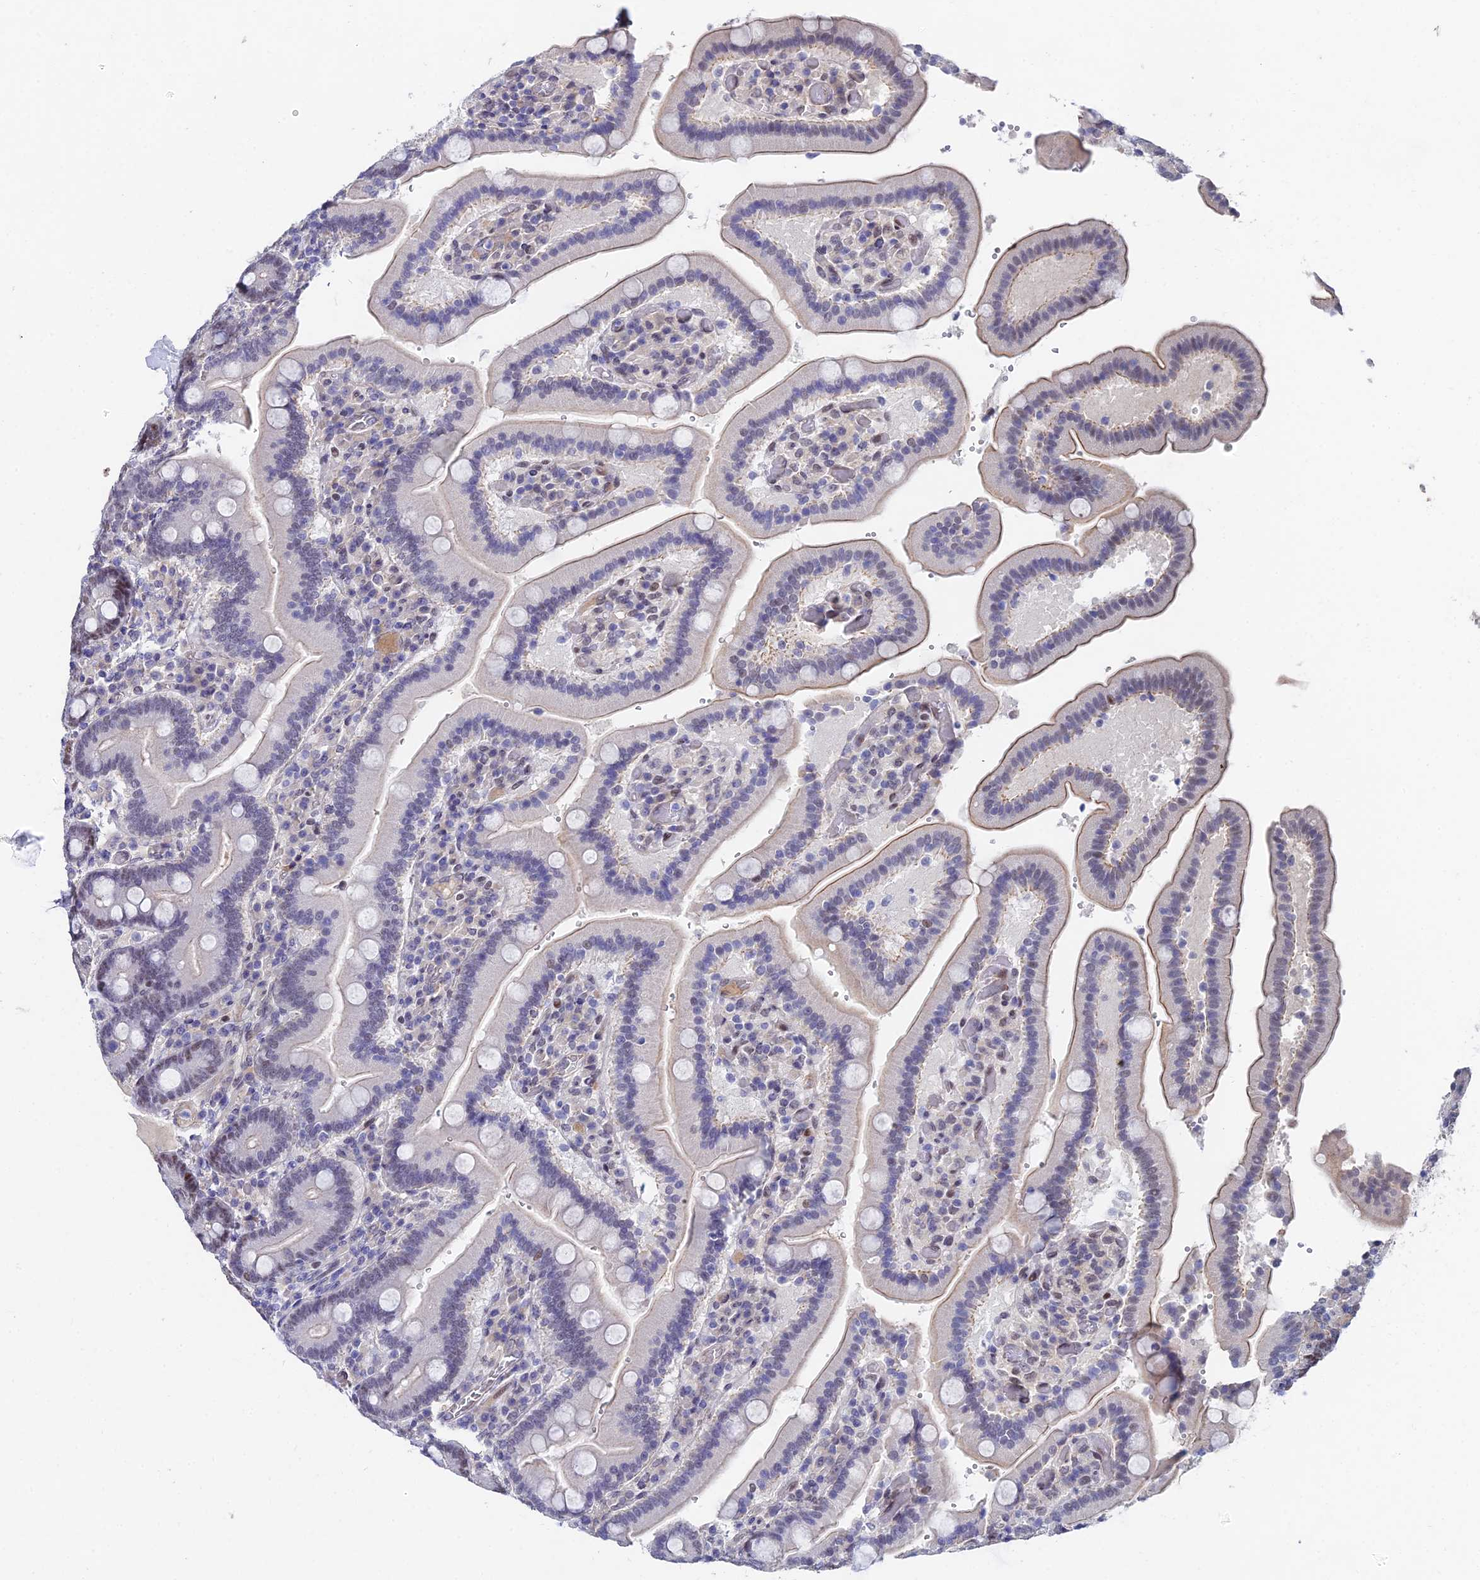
{"staining": {"intensity": "moderate", "quantity": "25%-75%", "location": "nuclear"}, "tissue": "duodenum", "cell_type": "Glandular cells", "image_type": "normal", "snomed": [{"axis": "morphology", "description": "Normal tissue, NOS"}, {"axis": "topography", "description": "Duodenum"}], "caption": "Immunohistochemistry histopathology image of normal duodenum: human duodenum stained using immunohistochemistry (IHC) demonstrates medium levels of moderate protein expression localized specifically in the nuclear of glandular cells, appearing as a nuclear brown color.", "gene": "TRIM24", "patient": {"sex": "female", "age": 62}}